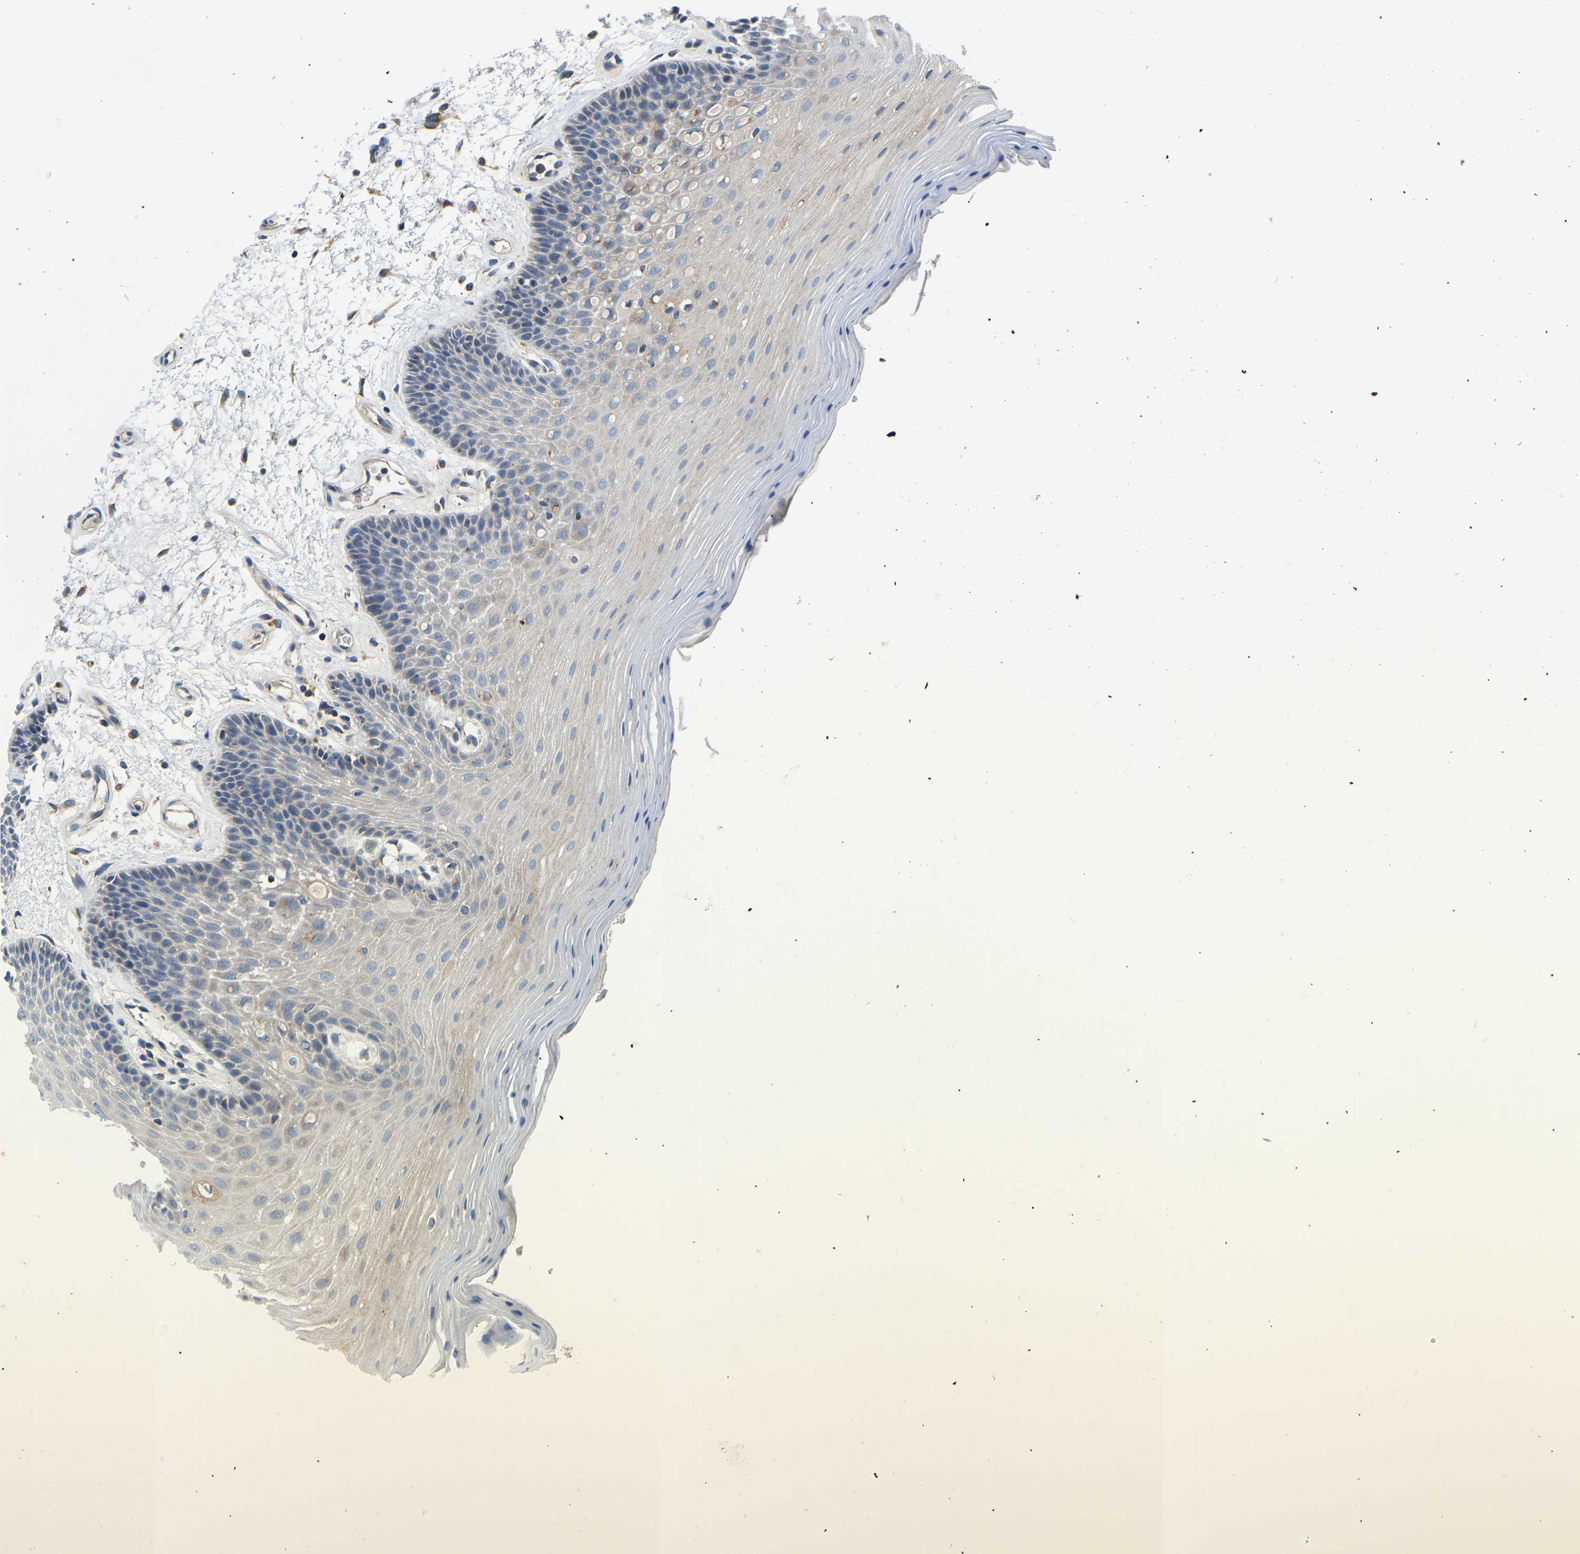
{"staining": {"intensity": "moderate", "quantity": "<25%", "location": "cytoplasmic/membranous"}, "tissue": "oral mucosa", "cell_type": "Squamous epithelial cells", "image_type": "normal", "snomed": [{"axis": "morphology", "description": "Normal tissue, NOS"}, {"axis": "morphology", "description": "Squamous cell carcinoma, NOS"}, {"axis": "topography", "description": "Oral tissue"}, {"axis": "topography", "description": "Head-Neck"}], "caption": "Squamous epithelial cells demonstrate moderate cytoplasmic/membranous expression in approximately <25% of cells in benign oral mucosa.", "gene": "RBP1", "patient": {"sex": "male", "age": 71}}